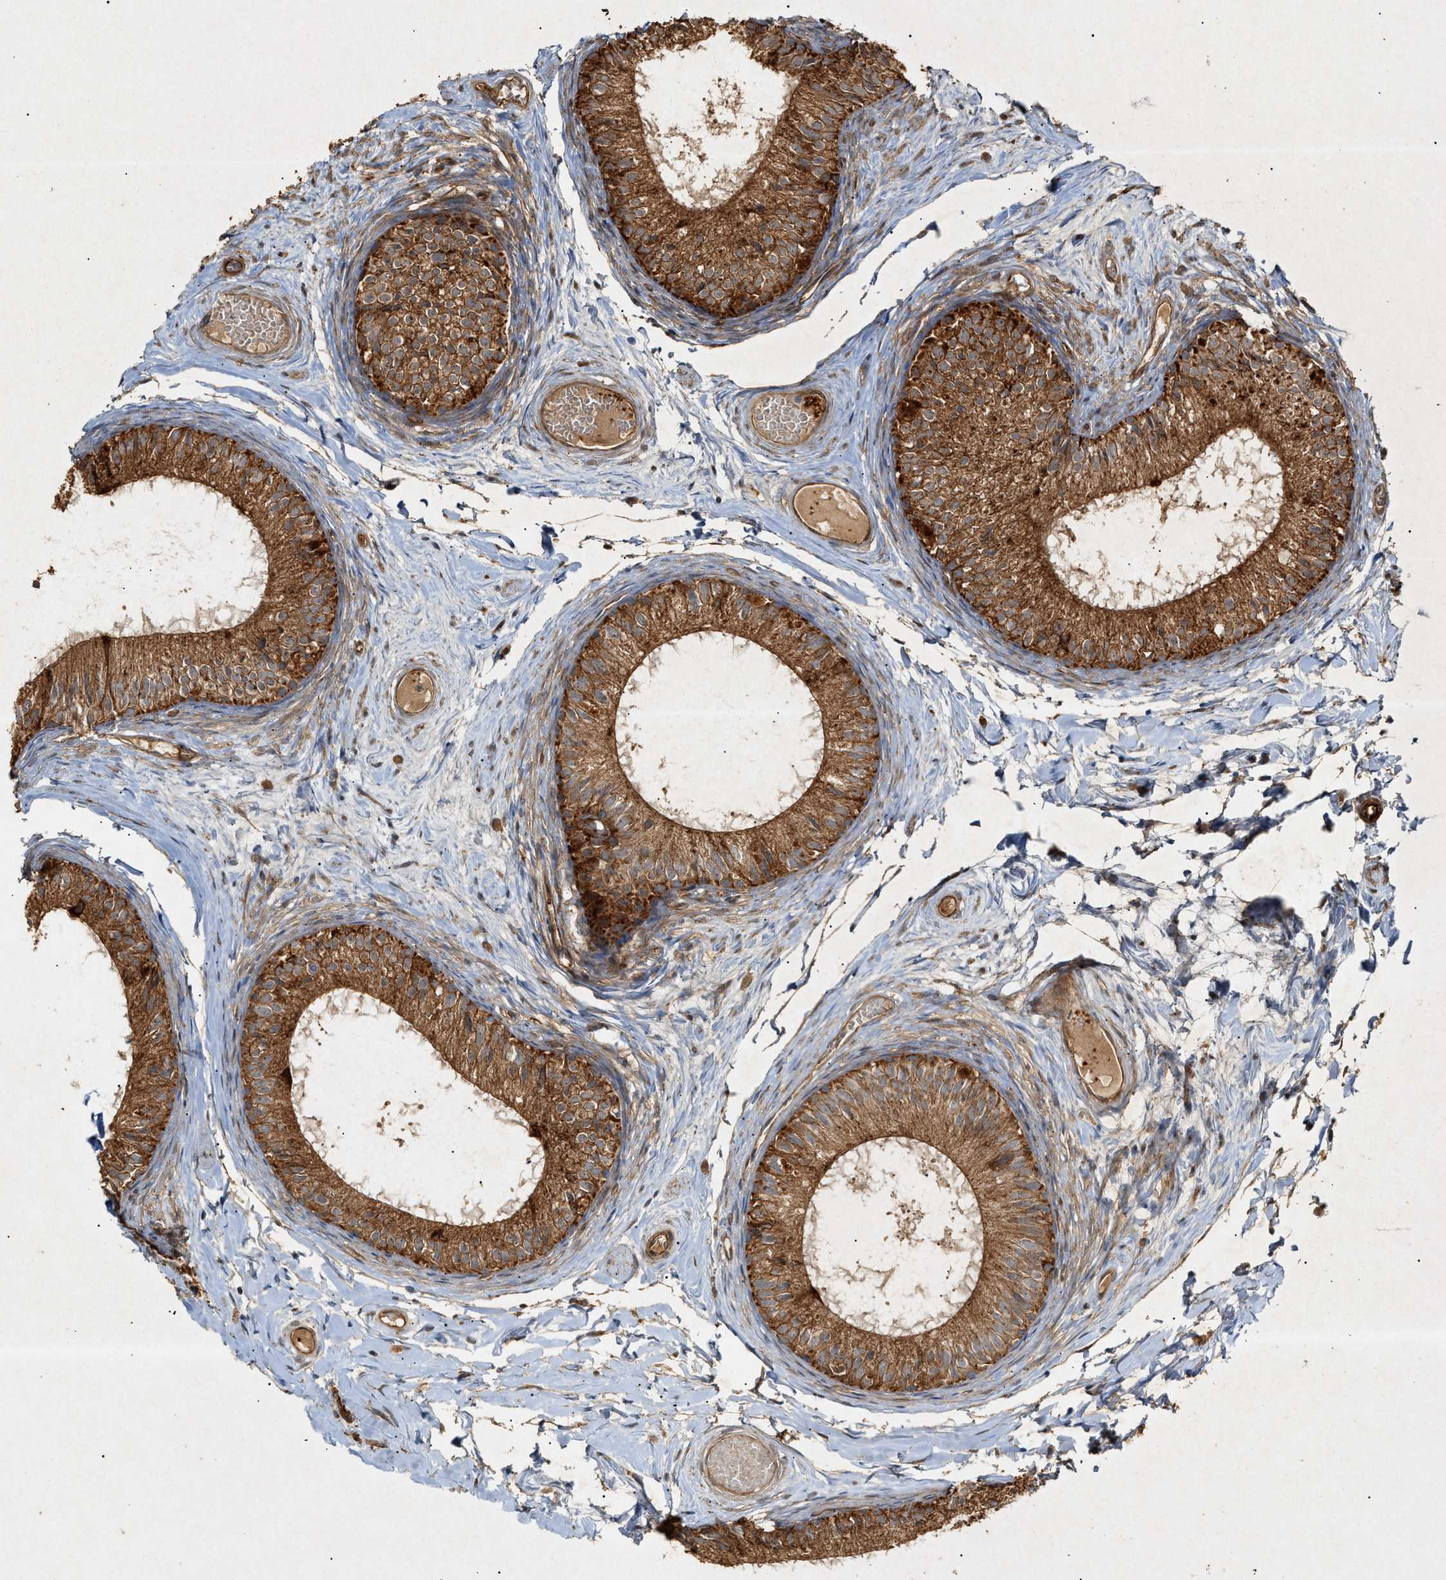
{"staining": {"intensity": "strong", "quantity": ">75%", "location": "cytoplasmic/membranous"}, "tissue": "epididymis", "cell_type": "Glandular cells", "image_type": "normal", "snomed": [{"axis": "morphology", "description": "Normal tissue, NOS"}, {"axis": "topography", "description": "Epididymis"}], "caption": "Protein staining of normal epididymis reveals strong cytoplasmic/membranous expression in about >75% of glandular cells. Using DAB (3,3'-diaminobenzidine) (brown) and hematoxylin (blue) stains, captured at high magnification using brightfield microscopy.", "gene": "MTCH1", "patient": {"sex": "male", "age": 46}}